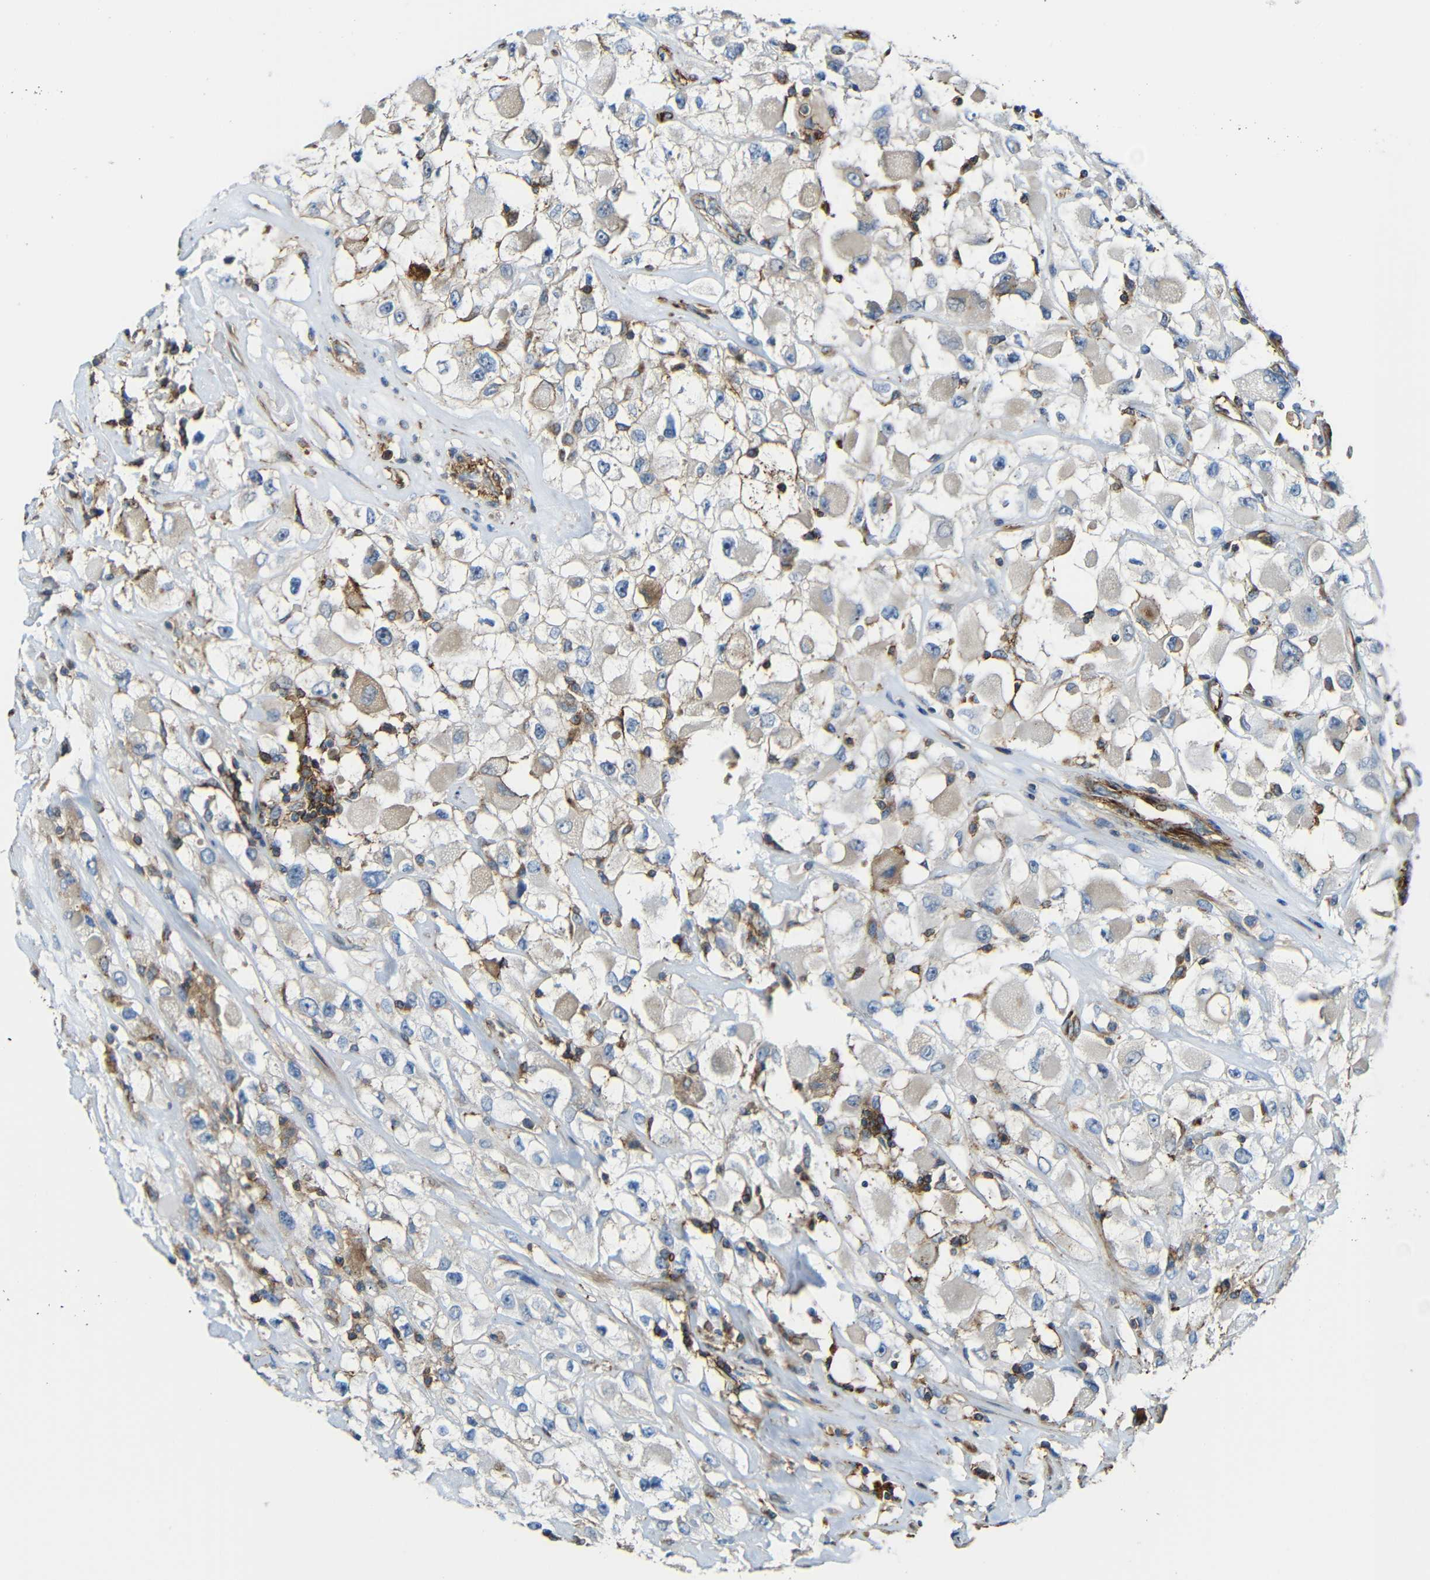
{"staining": {"intensity": "weak", "quantity": "25%-75%", "location": "cytoplasmic/membranous"}, "tissue": "renal cancer", "cell_type": "Tumor cells", "image_type": "cancer", "snomed": [{"axis": "morphology", "description": "Adenocarcinoma, NOS"}, {"axis": "topography", "description": "Kidney"}], "caption": "Human renal adenocarcinoma stained for a protein (brown) reveals weak cytoplasmic/membranous positive positivity in about 25%-75% of tumor cells.", "gene": "IGSF10", "patient": {"sex": "female", "age": 52}}